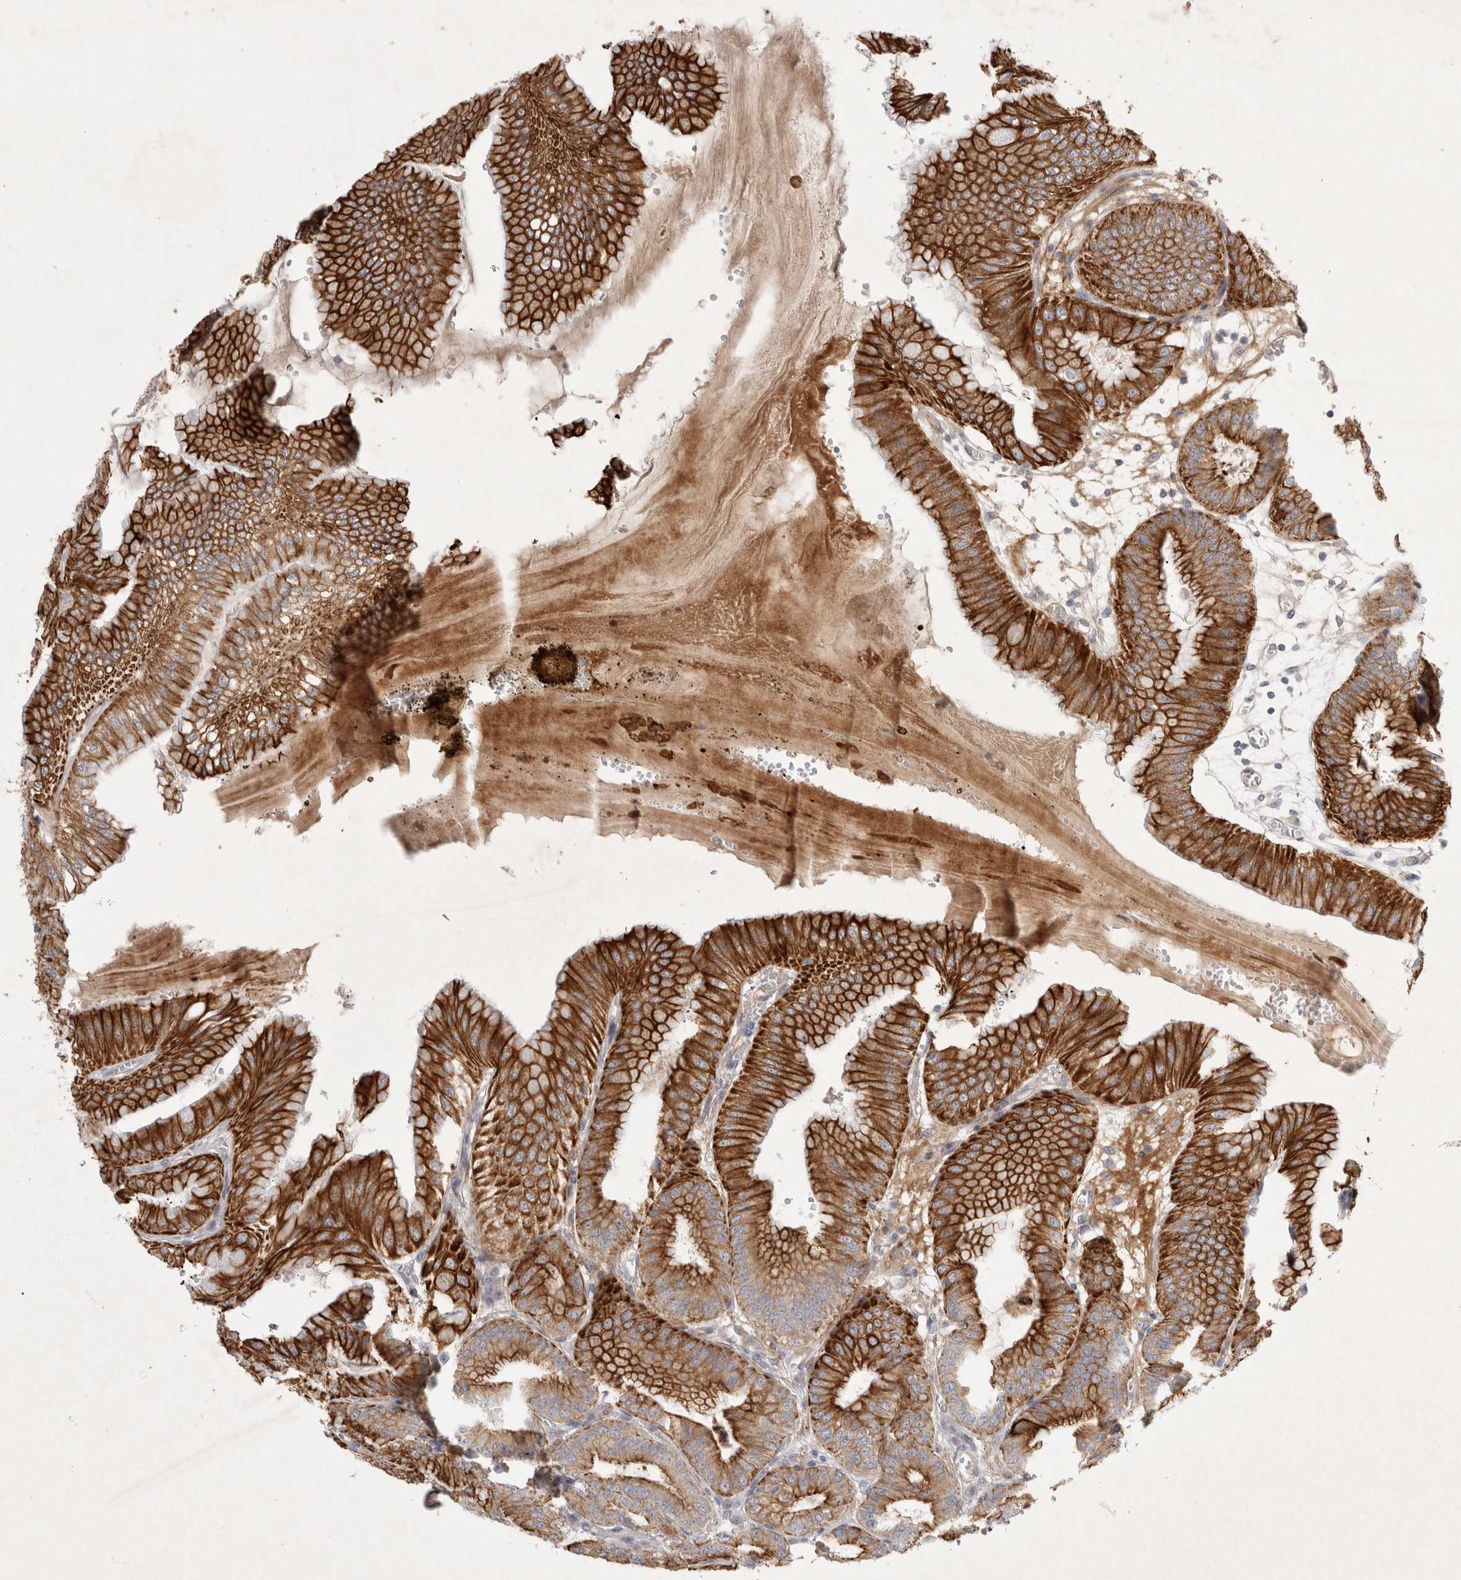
{"staining": {"intensity": "strong", "quantity": "25%-75%", "location": "cytoplasmic/membranous"}, "tissue": "stomach", "cell_type": "Glandular cells", "image_type": "normal", "snomed": [{"axis": "morphology", "description": "Normal tissue, NOS"}, {"axis": "topography", "description": "Stomach, lower"}], "caption": "Protein expression by immunohistochemistry reveals strong cytoplasmic/membranous positivity in approximately 25%-75% of glandular cells in benign stomach. Using DAB (brown) and hematoxylin (blue) stains, captured at high magnification using brightfield microscopy.", "gene": "BZW2", "patient": {"sex": "male", "age": 71}}